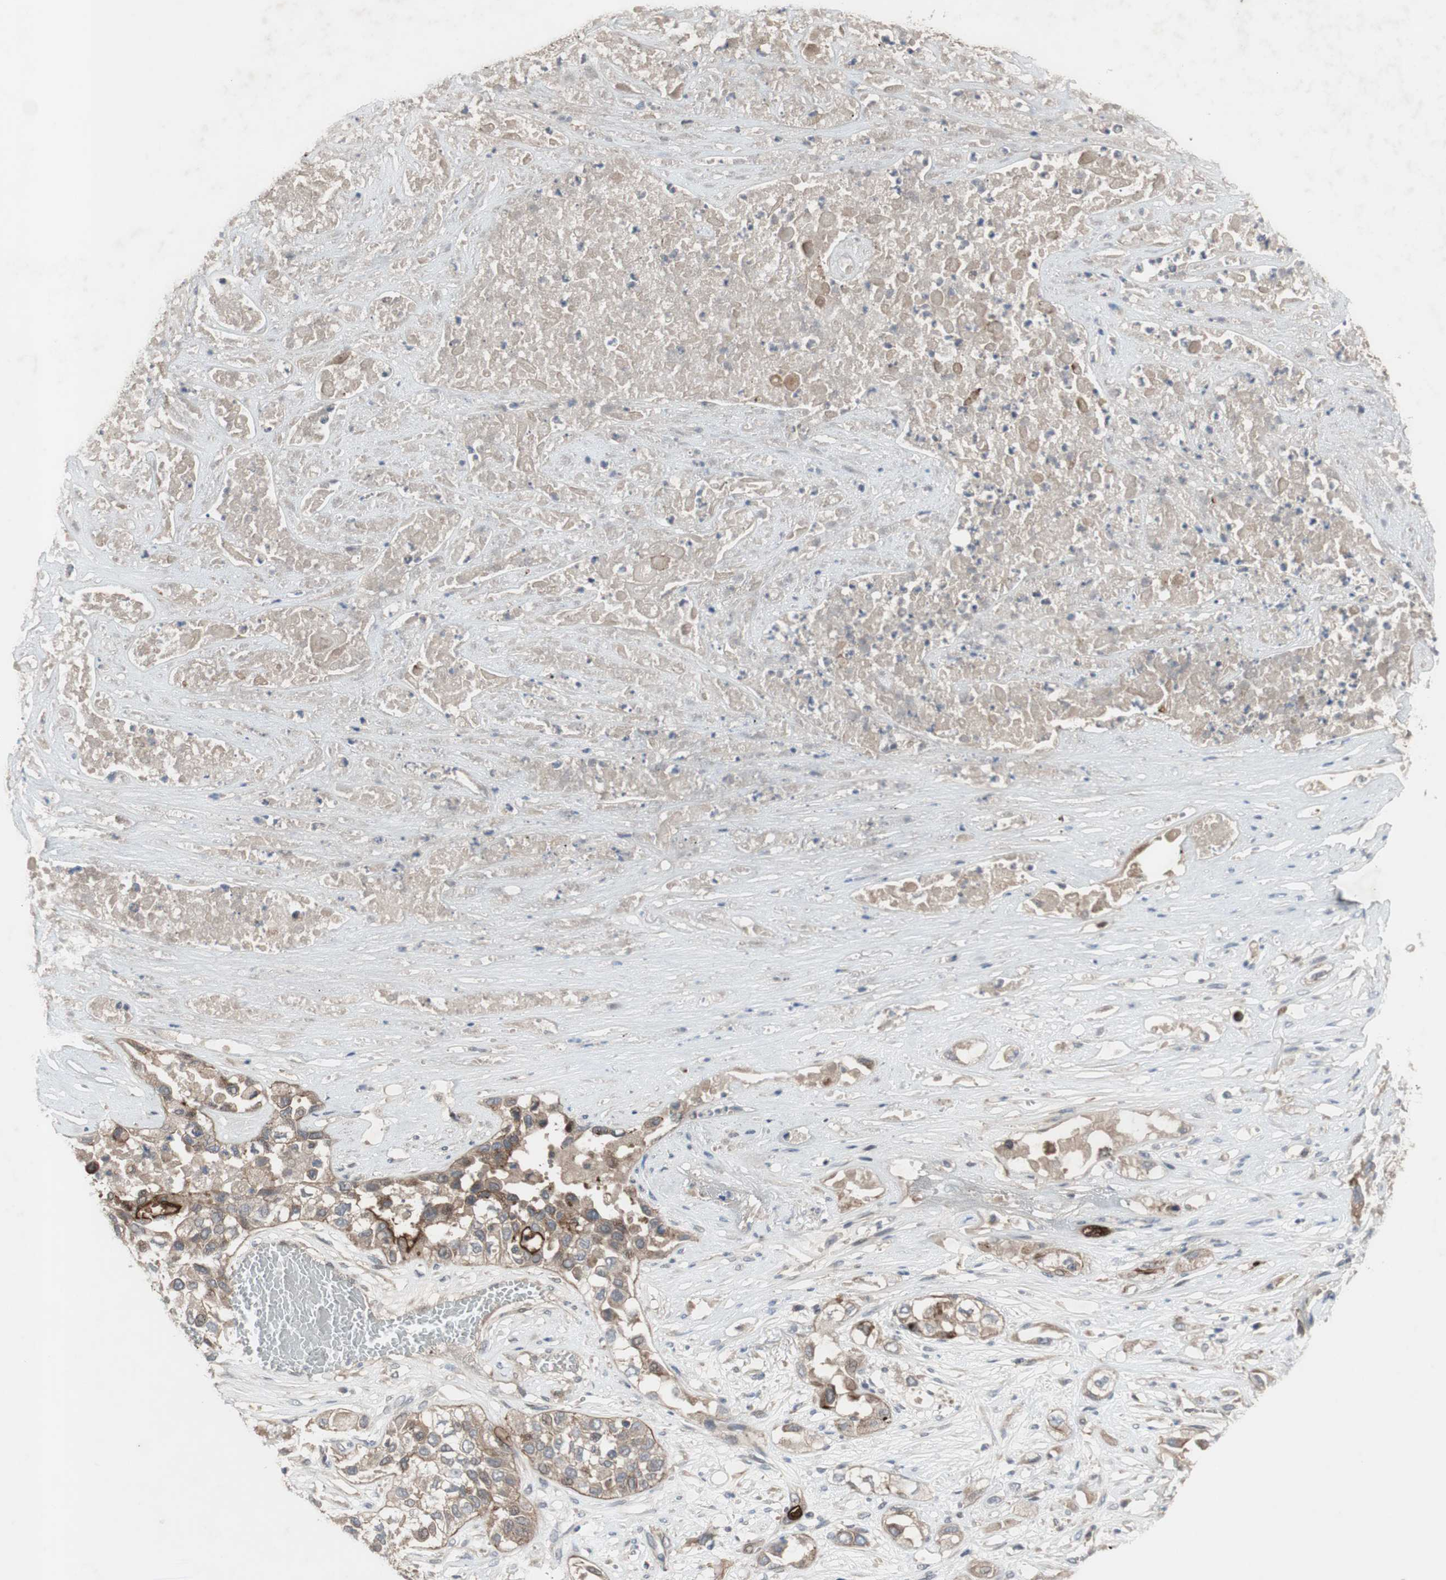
{"staining": {"intensity": "weak", "quantity": ">75%", "location": "cytoplasmic/membranous"}, "tissue": "lung cancer", "cell_type": "Tumor cells", "image_type": "cancer", "snomed": [{"axis": "morphology", "description": "Squamous cell carcinoma, NOS"}, {"axis": "topography", "description": "Lung"}], "caption": "Protein expression analysis of squamous cell carcinoma (lung) reveals weak cytoplasmic/membranous staining in approximately >75% of tumor cells. Immunohistochemistry (ihc) stains the protein of interest in brown and the nuclei are stained blue.", "gene": "OAZ1", "patient": {"sex": "male", "age": 71}}